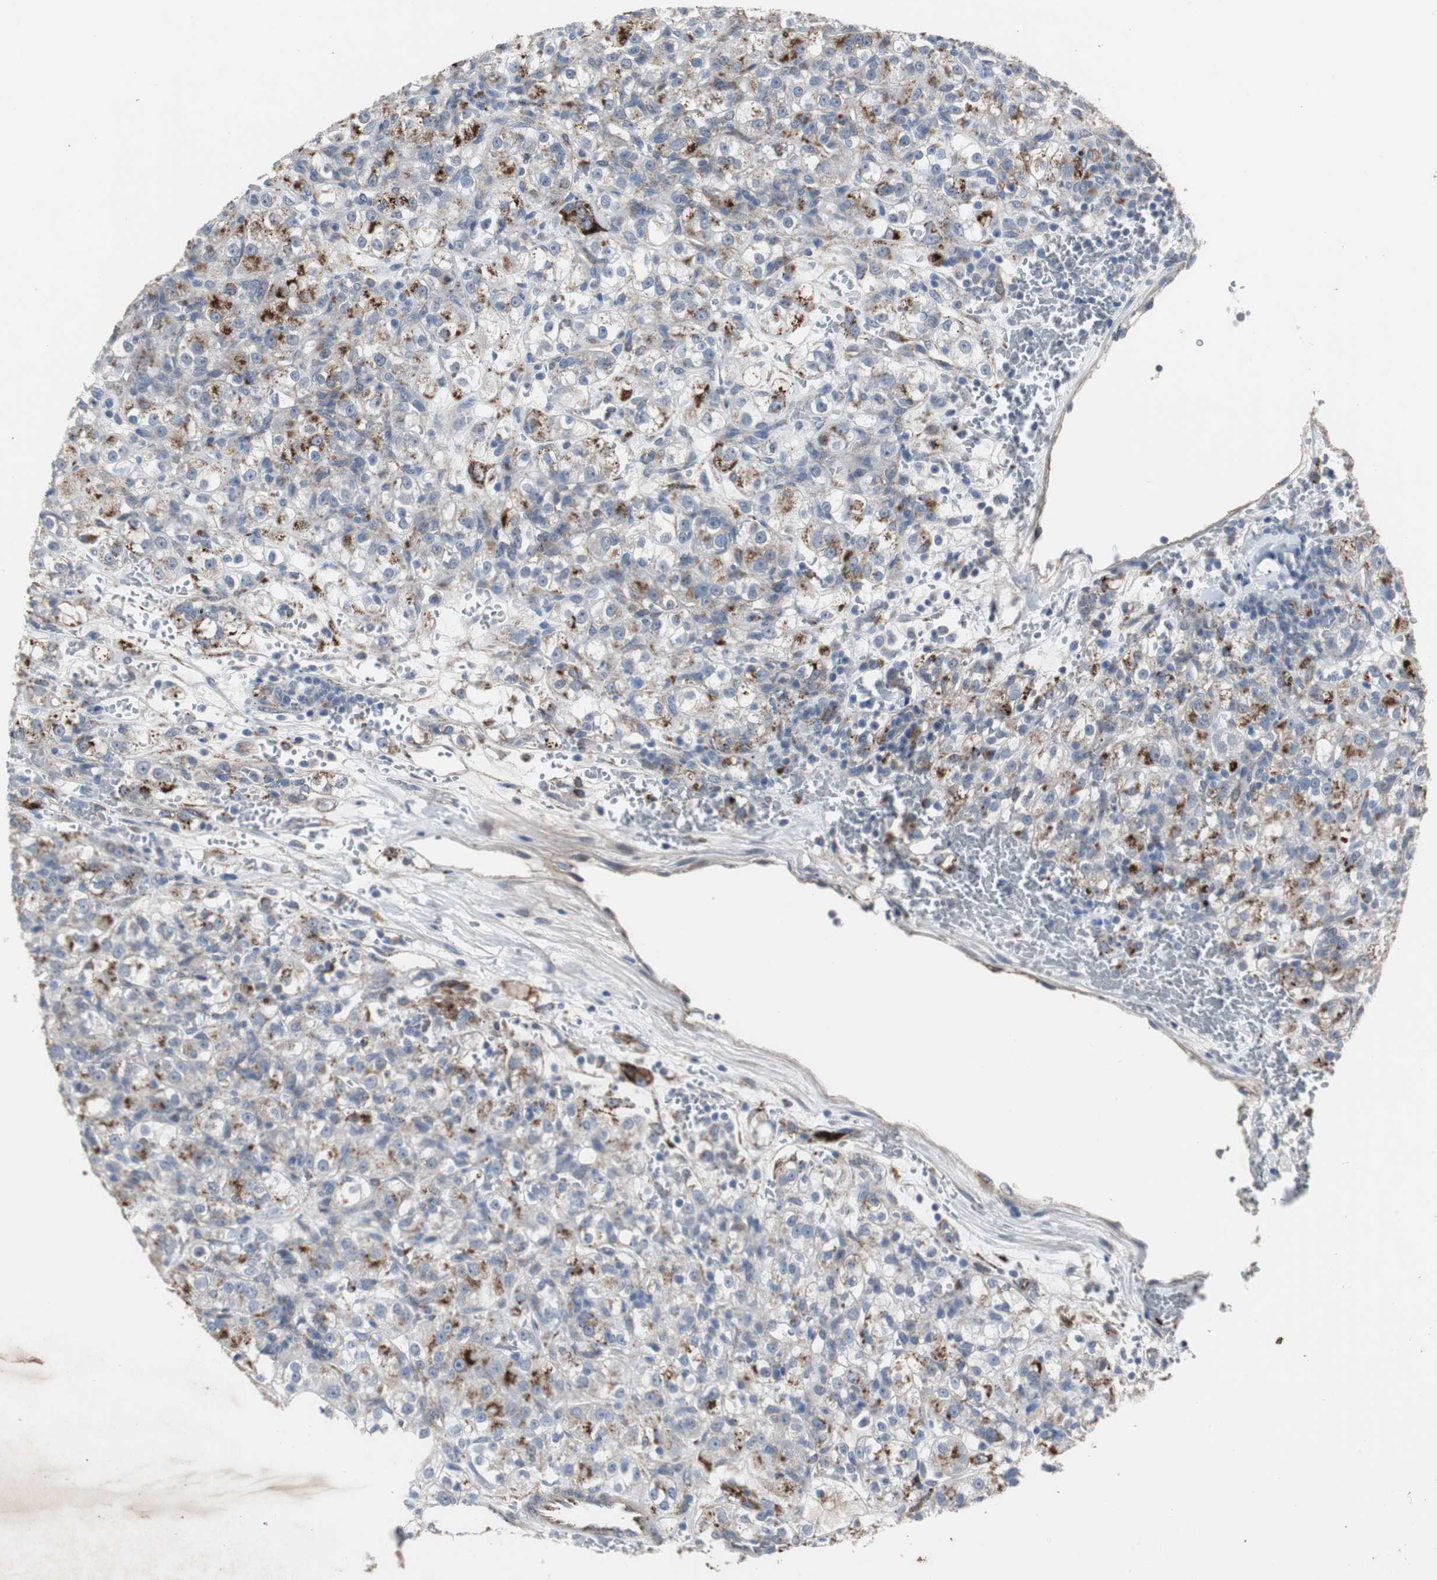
{"staining": {"intensity": "strong", "quantity": "25%-75%", "location": "cytoplasmic/membranous"}, "tissue": "renal cancer", "cell_type": "Tumor cells", "image_type": "cancer", "snomed": [{"axis": "morphology", "description": "Normal tissue, NOS"}, {"axis": "morphology", "description": "Adenocarcinoma, NOS"}, {"axis": "topography", "description": "Kidney"}], "caption": "Renal cancer stained with a brown dye exhibits strong cytoplasmic/membranous positive expression in about 25%-75% of tumor cells.", "gene": "GBA1", "patient": {"sex": "male", "age": 61}}